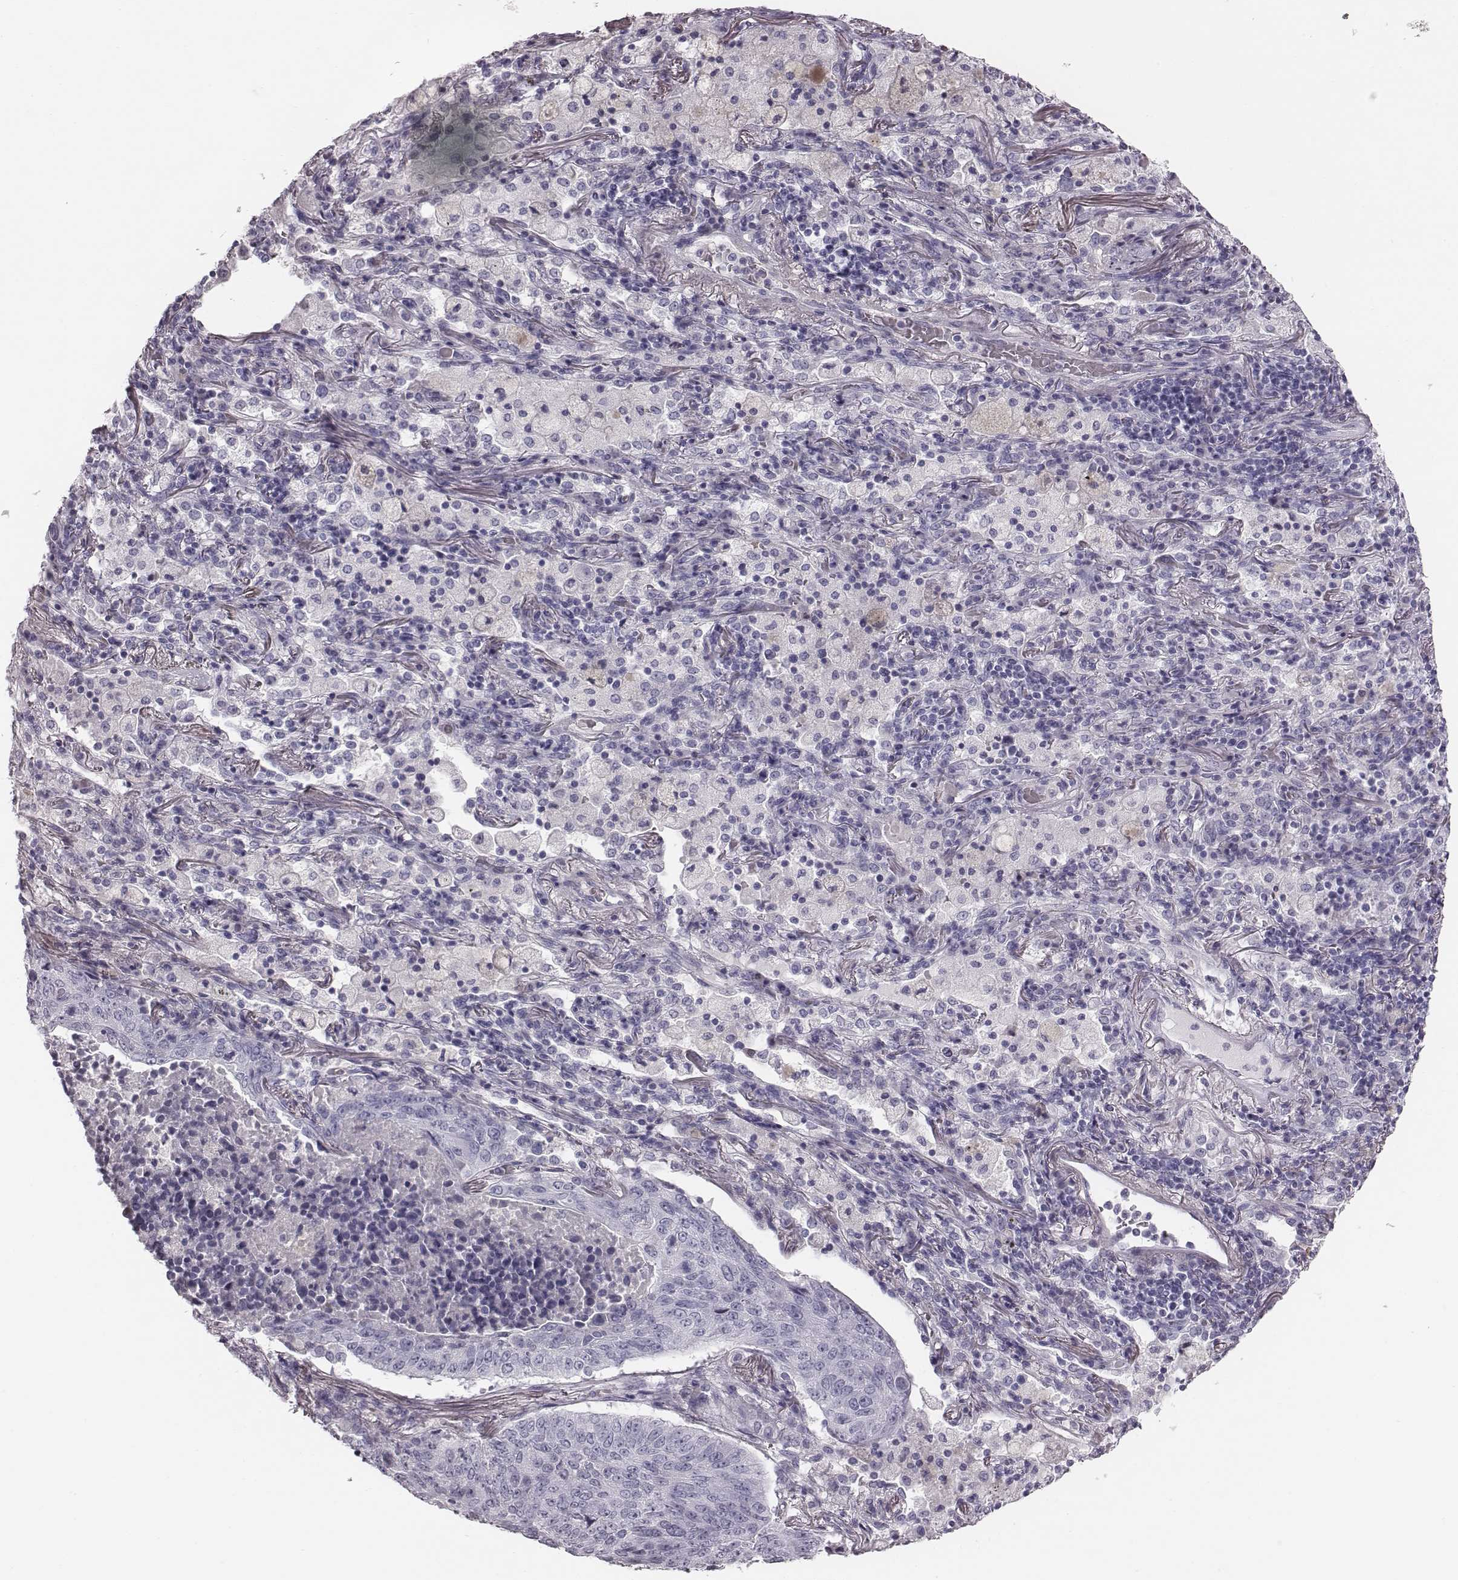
{"staining": {"intensity": "negative", "quantity": "none", "location": "none"}, "tissue": "lung cancer", "cell_type": "Tumor cells", "image_type": "cancer", "snomed": [{"axis": "morphology", "description": "Normal tissue, NOS"}, {"axis": "morphology", "description": "Squamous cell carcinoma, NOS"}, {"axis": "topography", "description": "Bronchus"}, {"axis": "topography", "description": "Lung"}], "caption": "Lung squamous cell carcinoma was stained to show a protein in brown. There is no significant staining in tumor cells. The staining is performed using DAB (3,3'-diaminobenzidine) brown chromogen with nuclei counter-stained in using hematoxylin.", "gene": "CRISP1", "patient": {"sex": "male", "age": 64}}